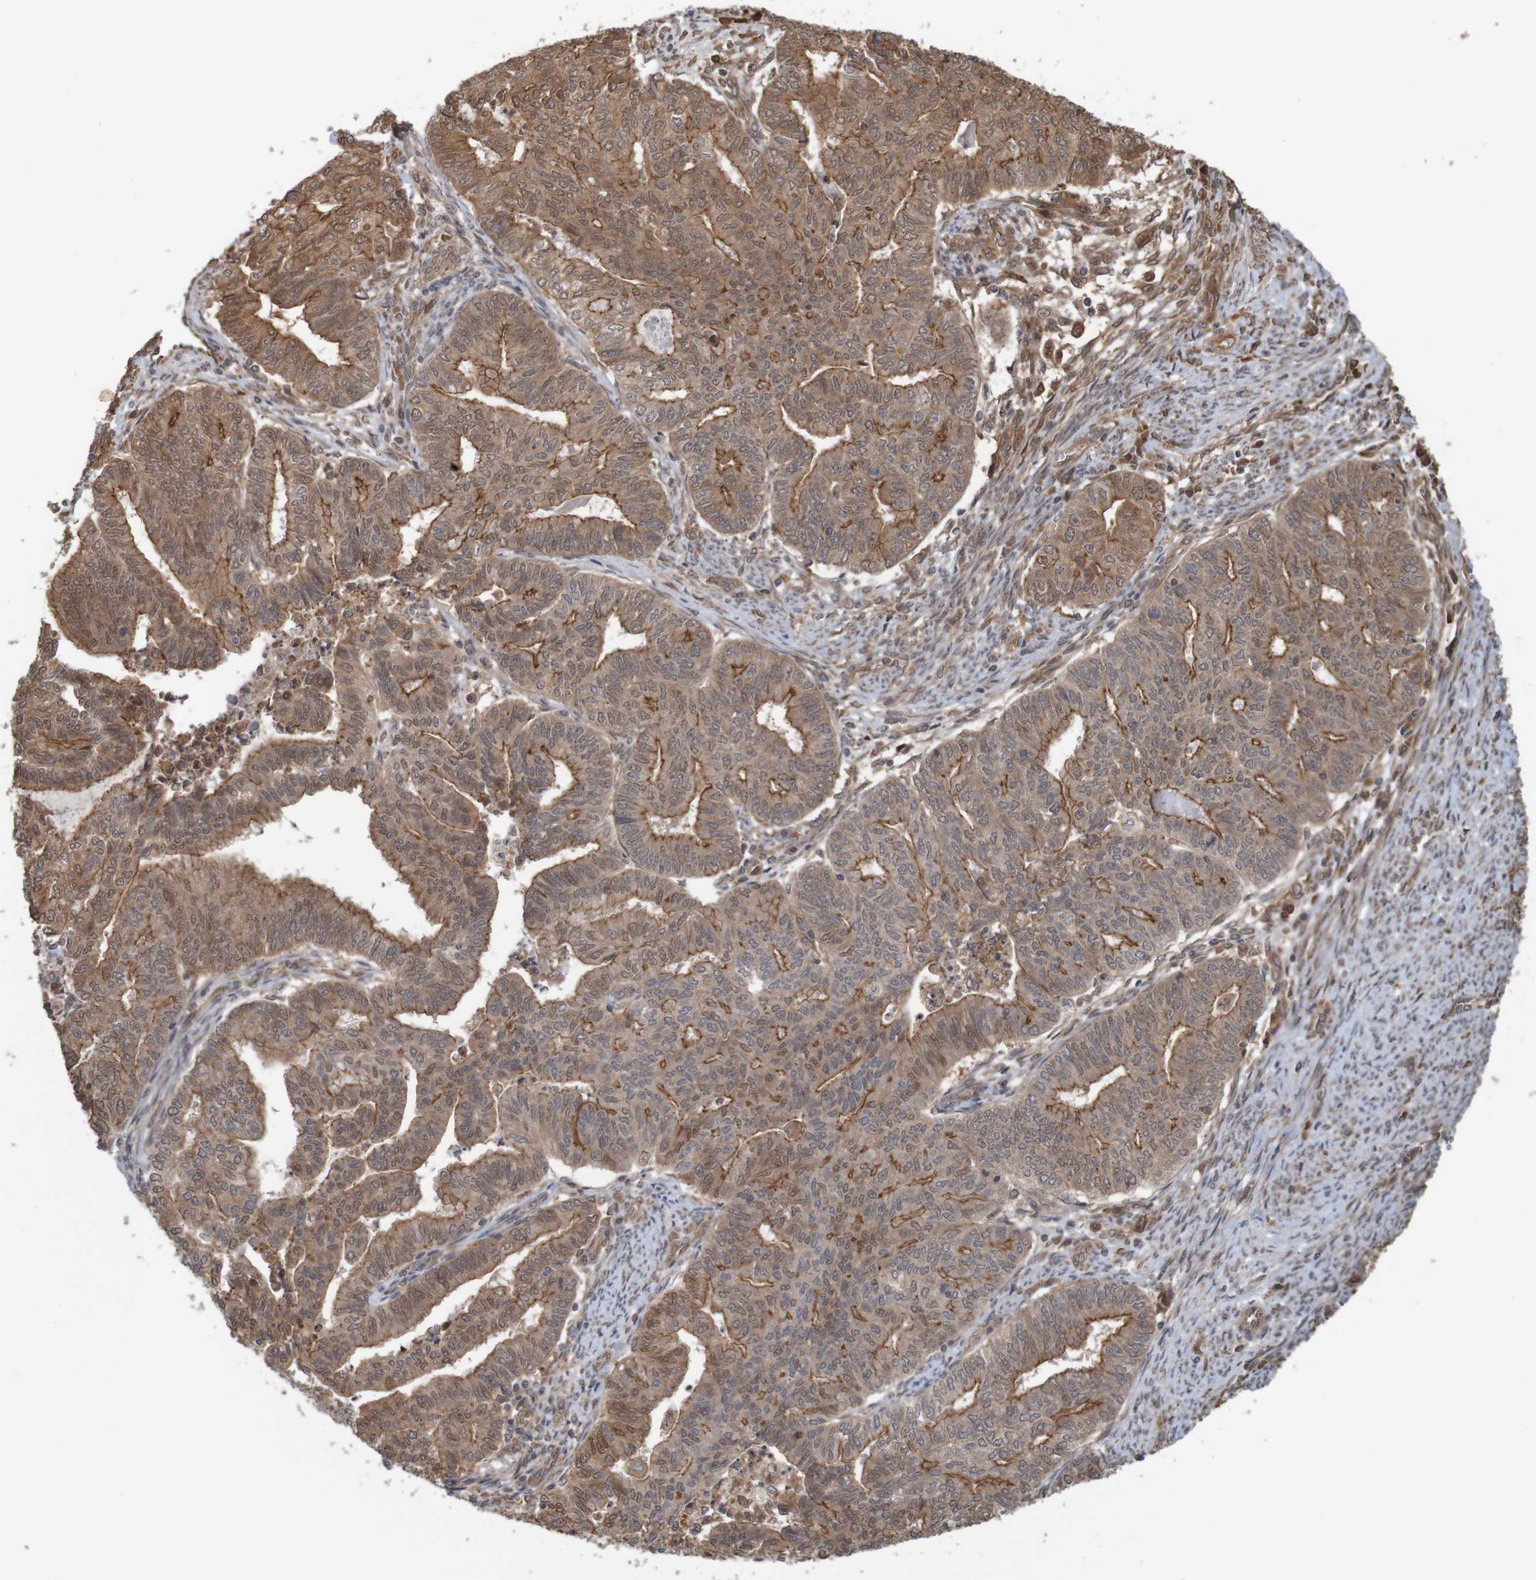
{"staining": {"intensity": "moderate", "quantity": ">75%", "location": "cytoplasmic/membranous"}, "tissue": "endometrial cancer", "cell_type": "Tumor cells", "image_type": "cancer", "snomed": [{"axis": "morphology", "description": "Adenocarcinoma, NOS"}, {"axis": "topography", "description": "Endometrium"}], "caption": "Immunohistochemistry (IHC) micrograph of human endometrial cancer stained for a protein (brown), which displays medium levels of moderate cytoplasmic/membranous staining in about >75% of tumor cells.", "gene": "ARHGEF11", "patient": {"sex": "female", "age": 79}}